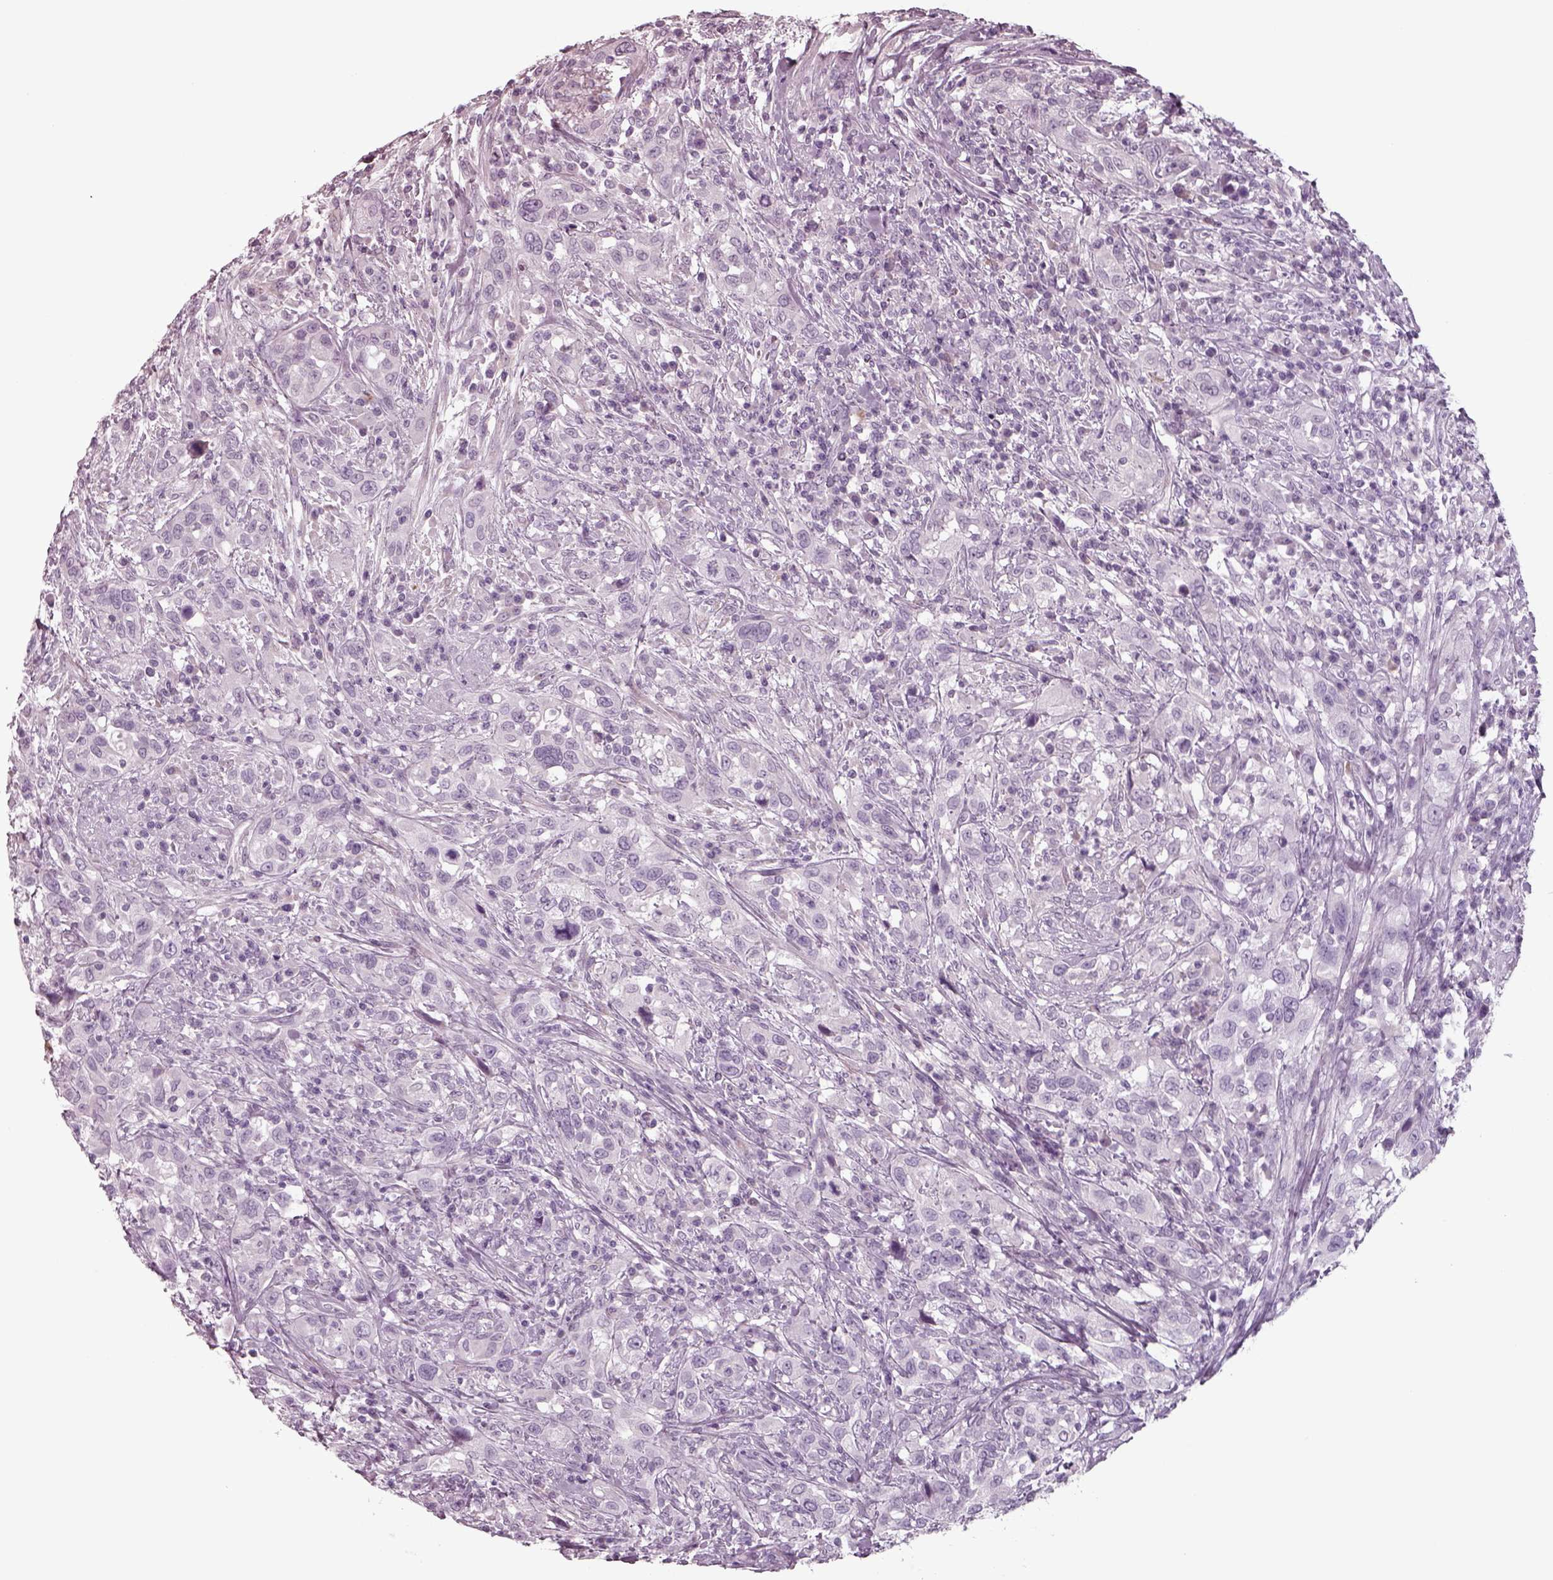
{"staining": {"intensity": "negative", "quantity": "none", "location": "none"}, "tissue": "urothelial cancer", "cell_type": "Tumor cells", "image_type": "cancer", "snomed": [{"axis": "morphology", "description": "Urothelial carcinoma, NOS"}, {"axis": "morphology", "description": "Urothelial carcinoma, High grade"}, {"axis": "topography", "description": "Urinary bladder"}], "caption": "Tumor cells show no significant staining in urothelial carcinoma (high-grade).", "gene": "SEPTIN14", "patient": {"sex": "female", "age": 64}}